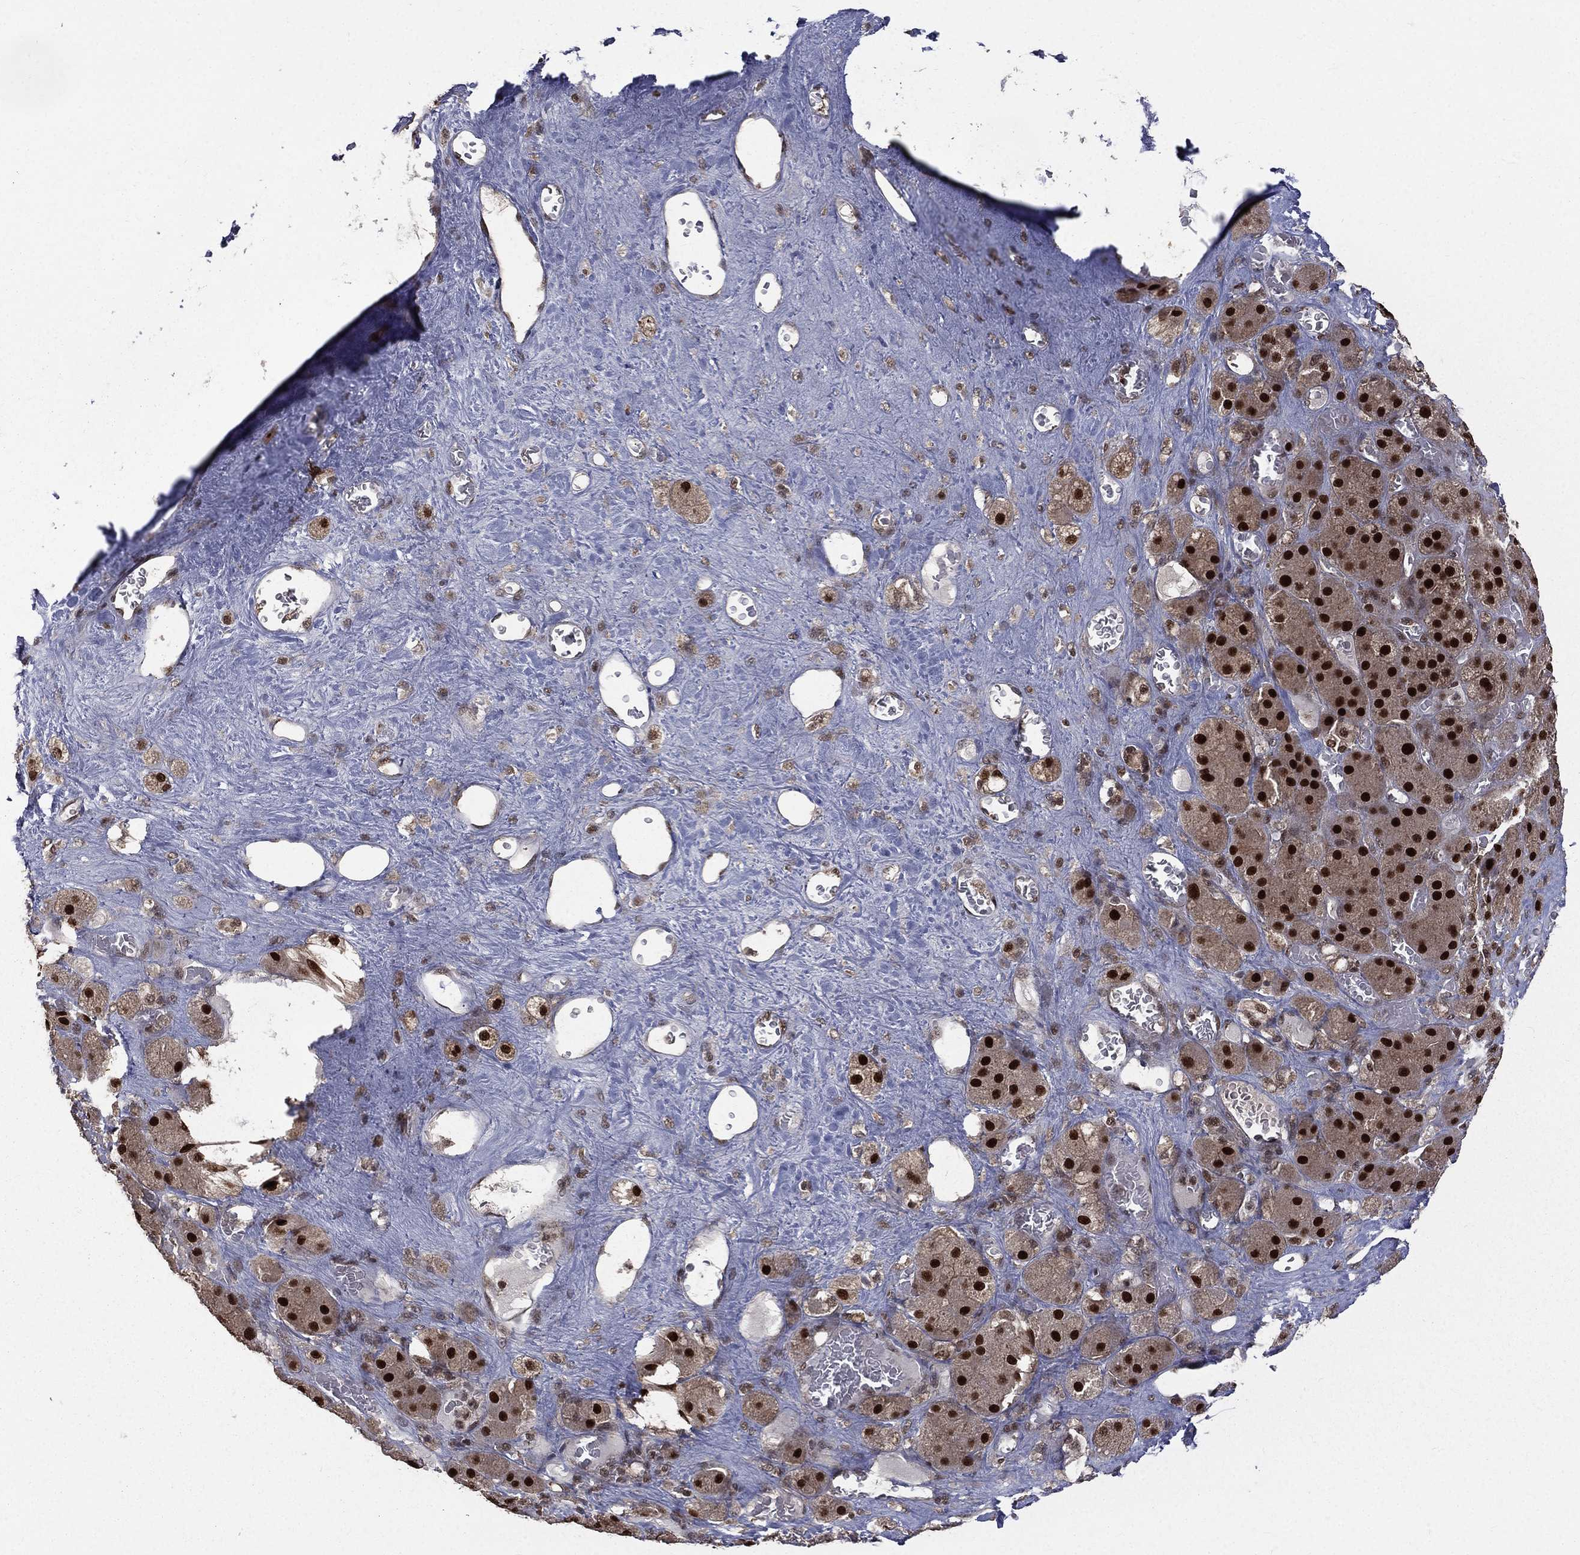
{"staining": {"intensity": "strong", "quantity": ">75%", "location": "nuclear"}, "tissue": "adrenal gland", "cell_type": "Glandular cells", "image_type": "normal", "snomed": [{"axis": "morphology", "description": "Normal tissue, NOS"}, {"axis": "topography", "description": "Adrenal gland"}], "caption": "Strong nuclear protein positivity is present in about >75% of glandular cells in adrenal gland.", "gene": "JMJD6", "patient": {"sex": "male", "age": 70}}